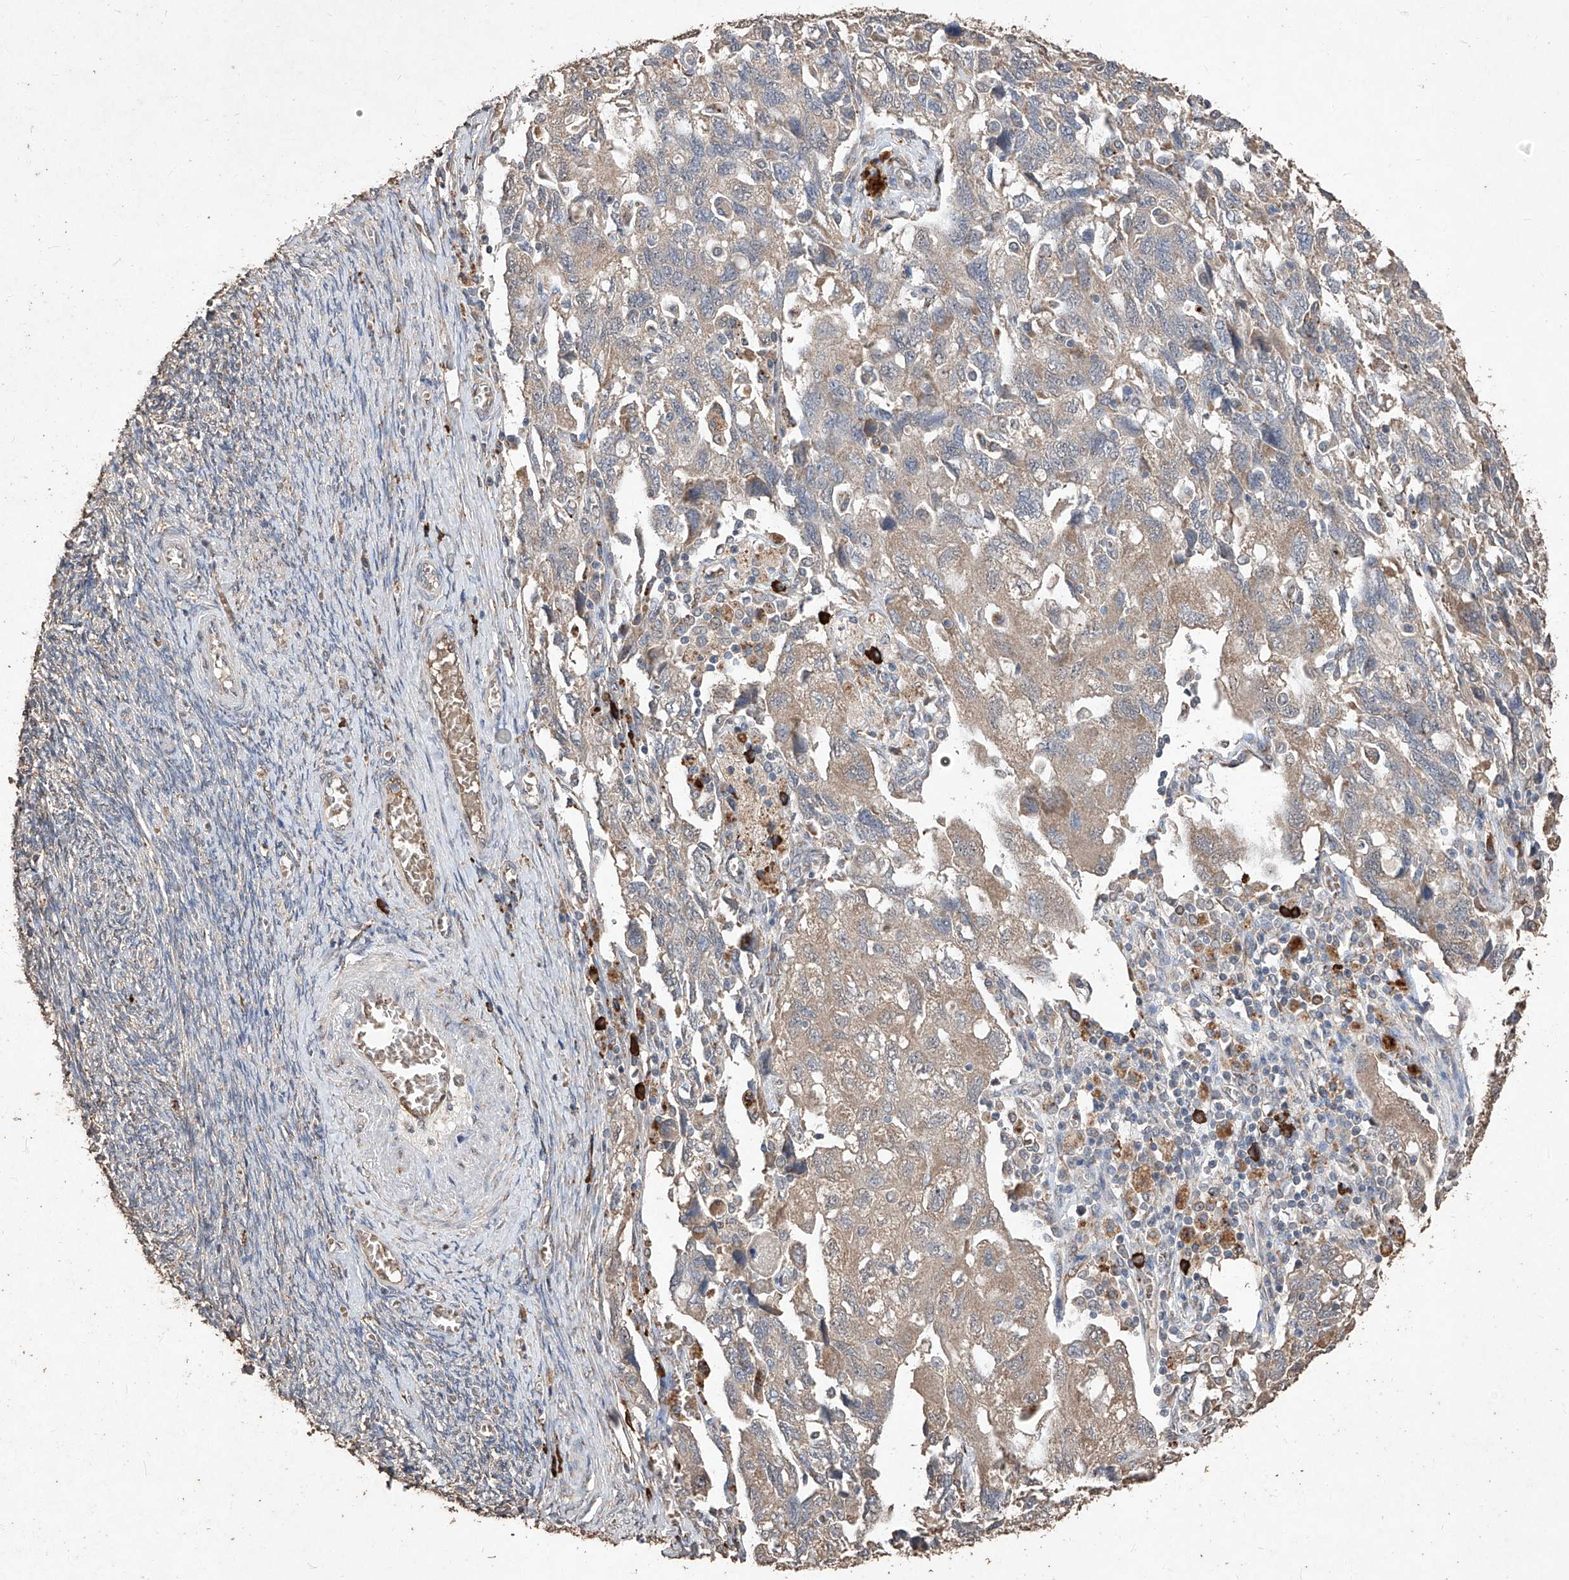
{"staining": {"intensity": "weak", "quantity": ">75%", "location": "cytoplasmic/membranous"}, "tissue": "ovarian cancer", "cell_type": "Tumor cells", "image_type": "cancer", "snomed": [{"axis": "morphology", "description": "Carcinoma, NOS"}, {"axis": "morphology", "description": "Cystadenocarcinoma, serous, NOS"}, {"axis": "topography", "description": "Ovary"}], "caption": "Human ovarian cancer stained for a protein (brown) reveals weak cytoplasmic/membranous positive staining in about >75% of tumor cells.", "gene": "EML1", "patient": {"sex": "female", "age": 69}}